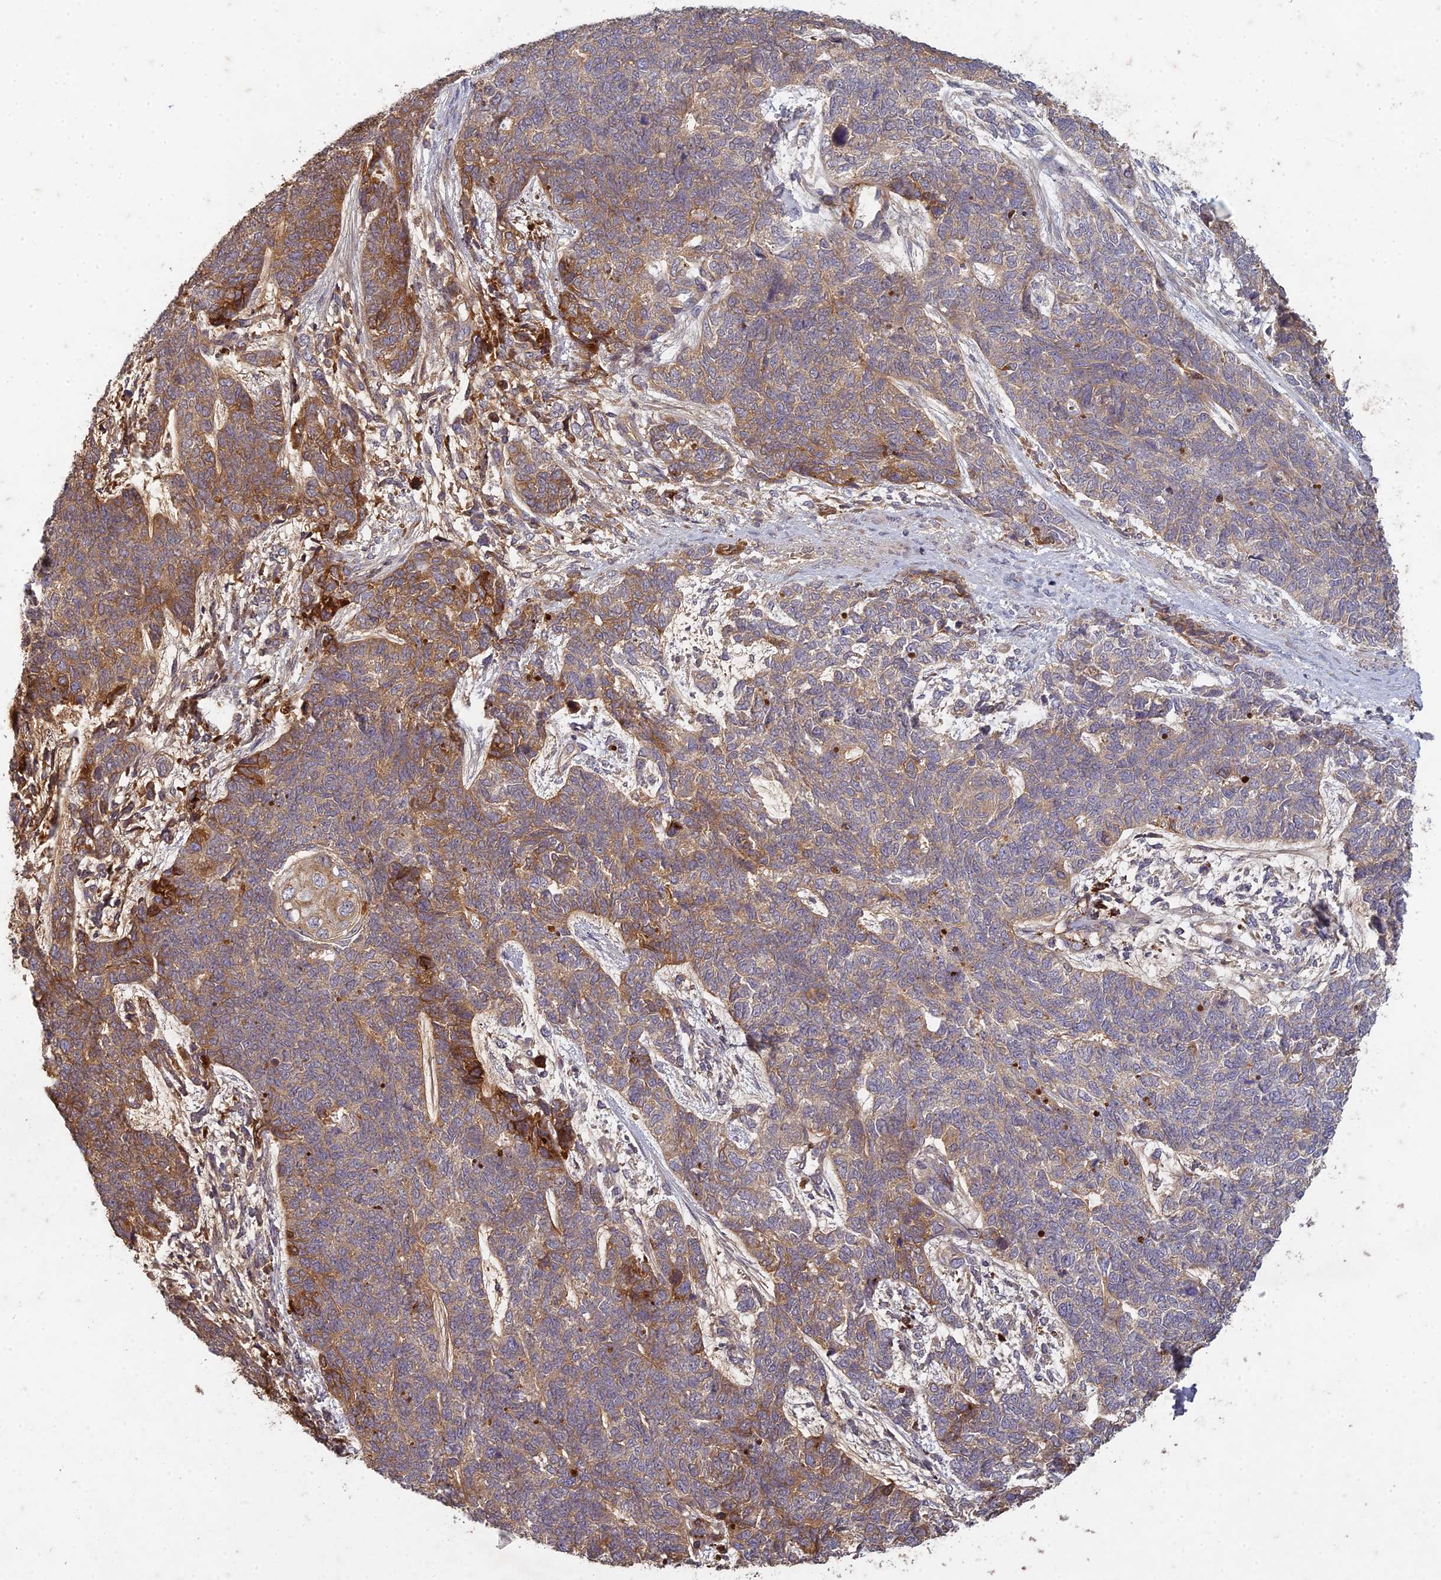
{"staining": {"intensity": "moderate", "quantity": ">75%", "location": "cytoplasmic/membranous"}, "tissue": "cervical cancer", "cell_type": "Tumor cells", "image_type": "cancer", "snomed": [{"axis": "morphology", "description": "Squamous cell carcinoma, NOS"}, {"axis": "topography", "description": "Cervix"}], "caption": "Cervical cancer stained for a protein reveals moderate cytoplasmic/membranous positivity in tumor cells.", "gene": "TCF25", "patient": {"sex": "female", "age": 63}}